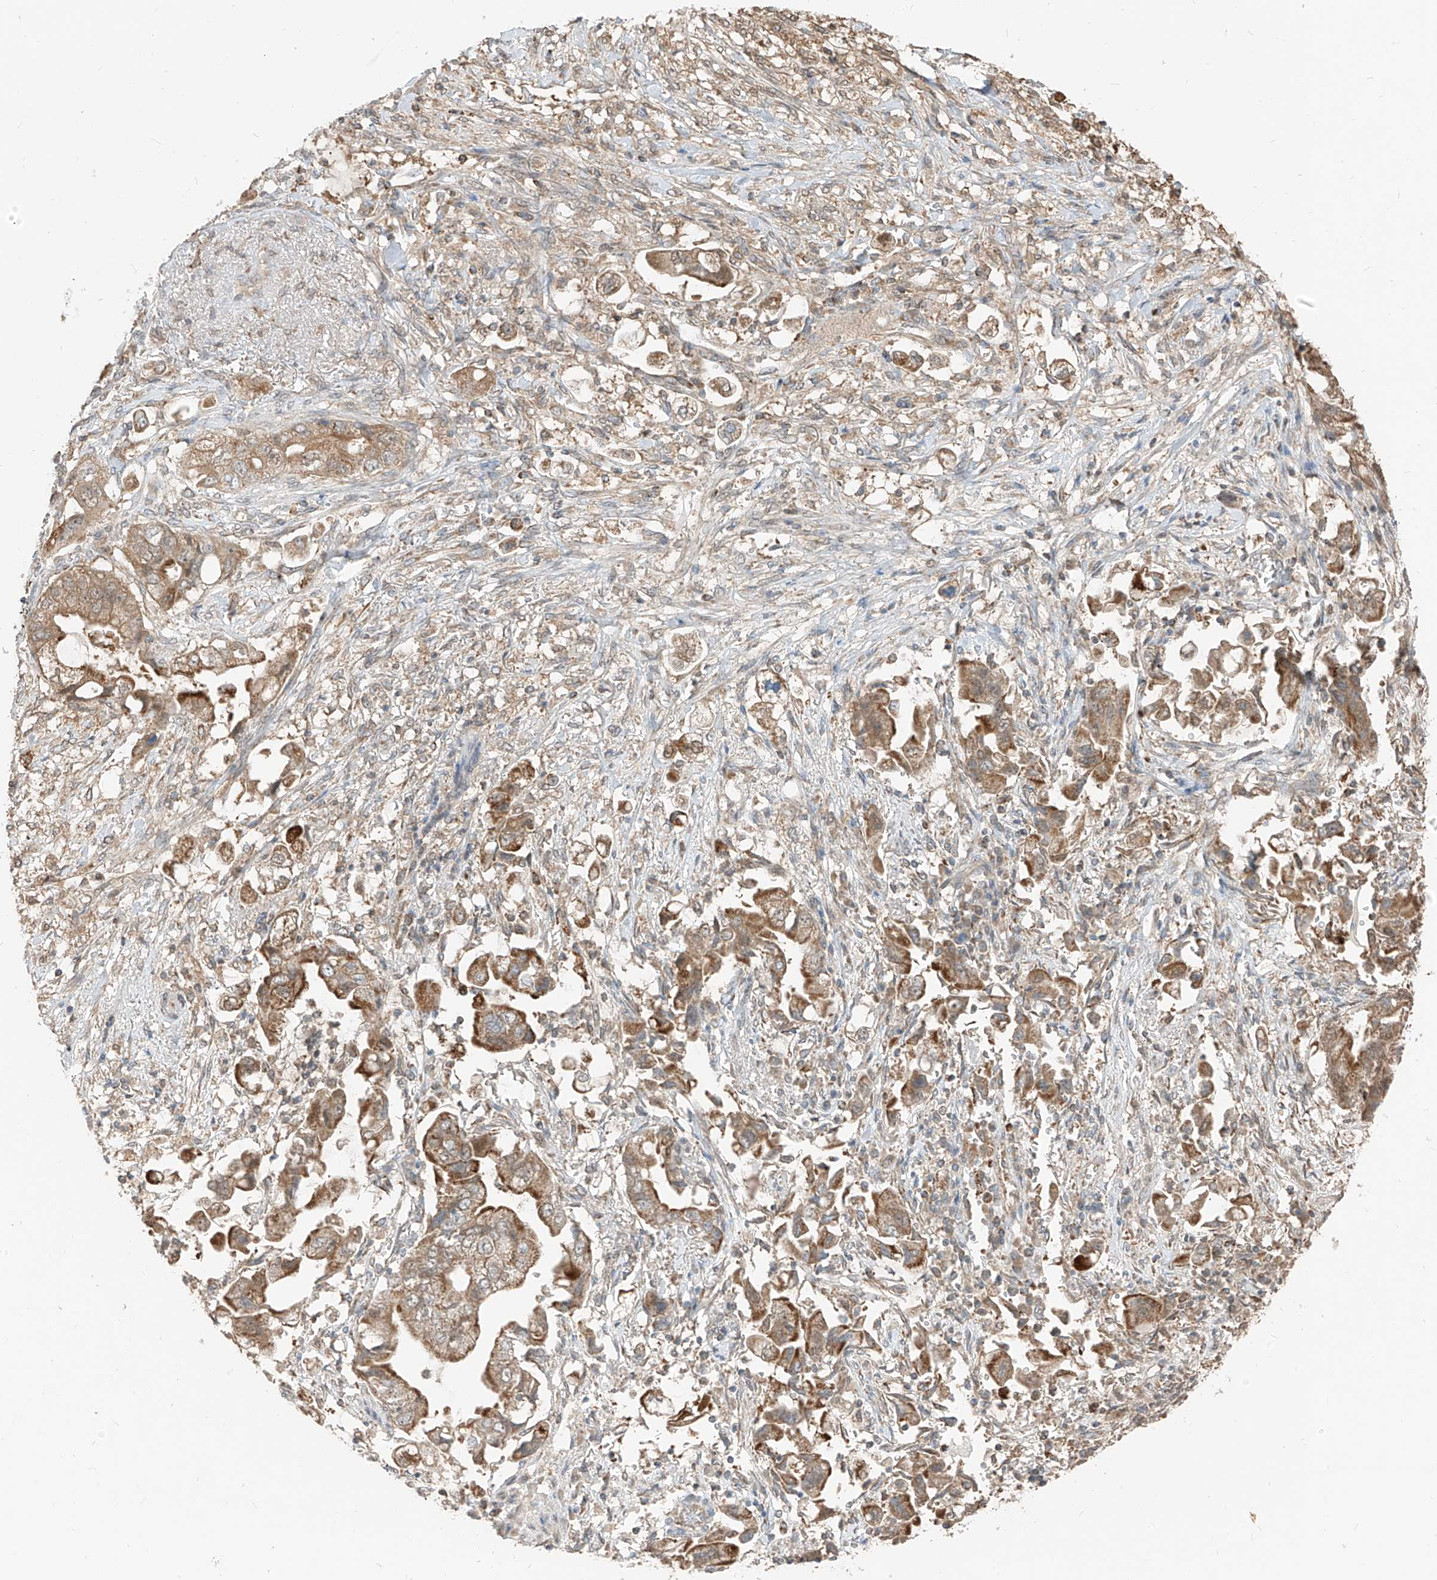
{"staining": {"intensity": "moderate", "quantity": ">75%", "location": "cytoplasmic/membranous"}, "tissue": "stomach cancer", "cell_type": "Tumor cells", "image_type": "cancer", "snomed": [{"axis": "morphology", "description": "Adenocarcinoma, NOS"}, {"axis": "topography", "description": "Stomach"}], "caption": "This photomicrograph reveals stomach cancer (adenocarcinoma) stained with IHC to label a protein in brown. The cytoplasmic/membranous of tumor cells show moderate positivity for the protein. Nuclei are counter-stained blue.", "gene": "ETHE1", "patient": {"sex": "male", "age": 62}}